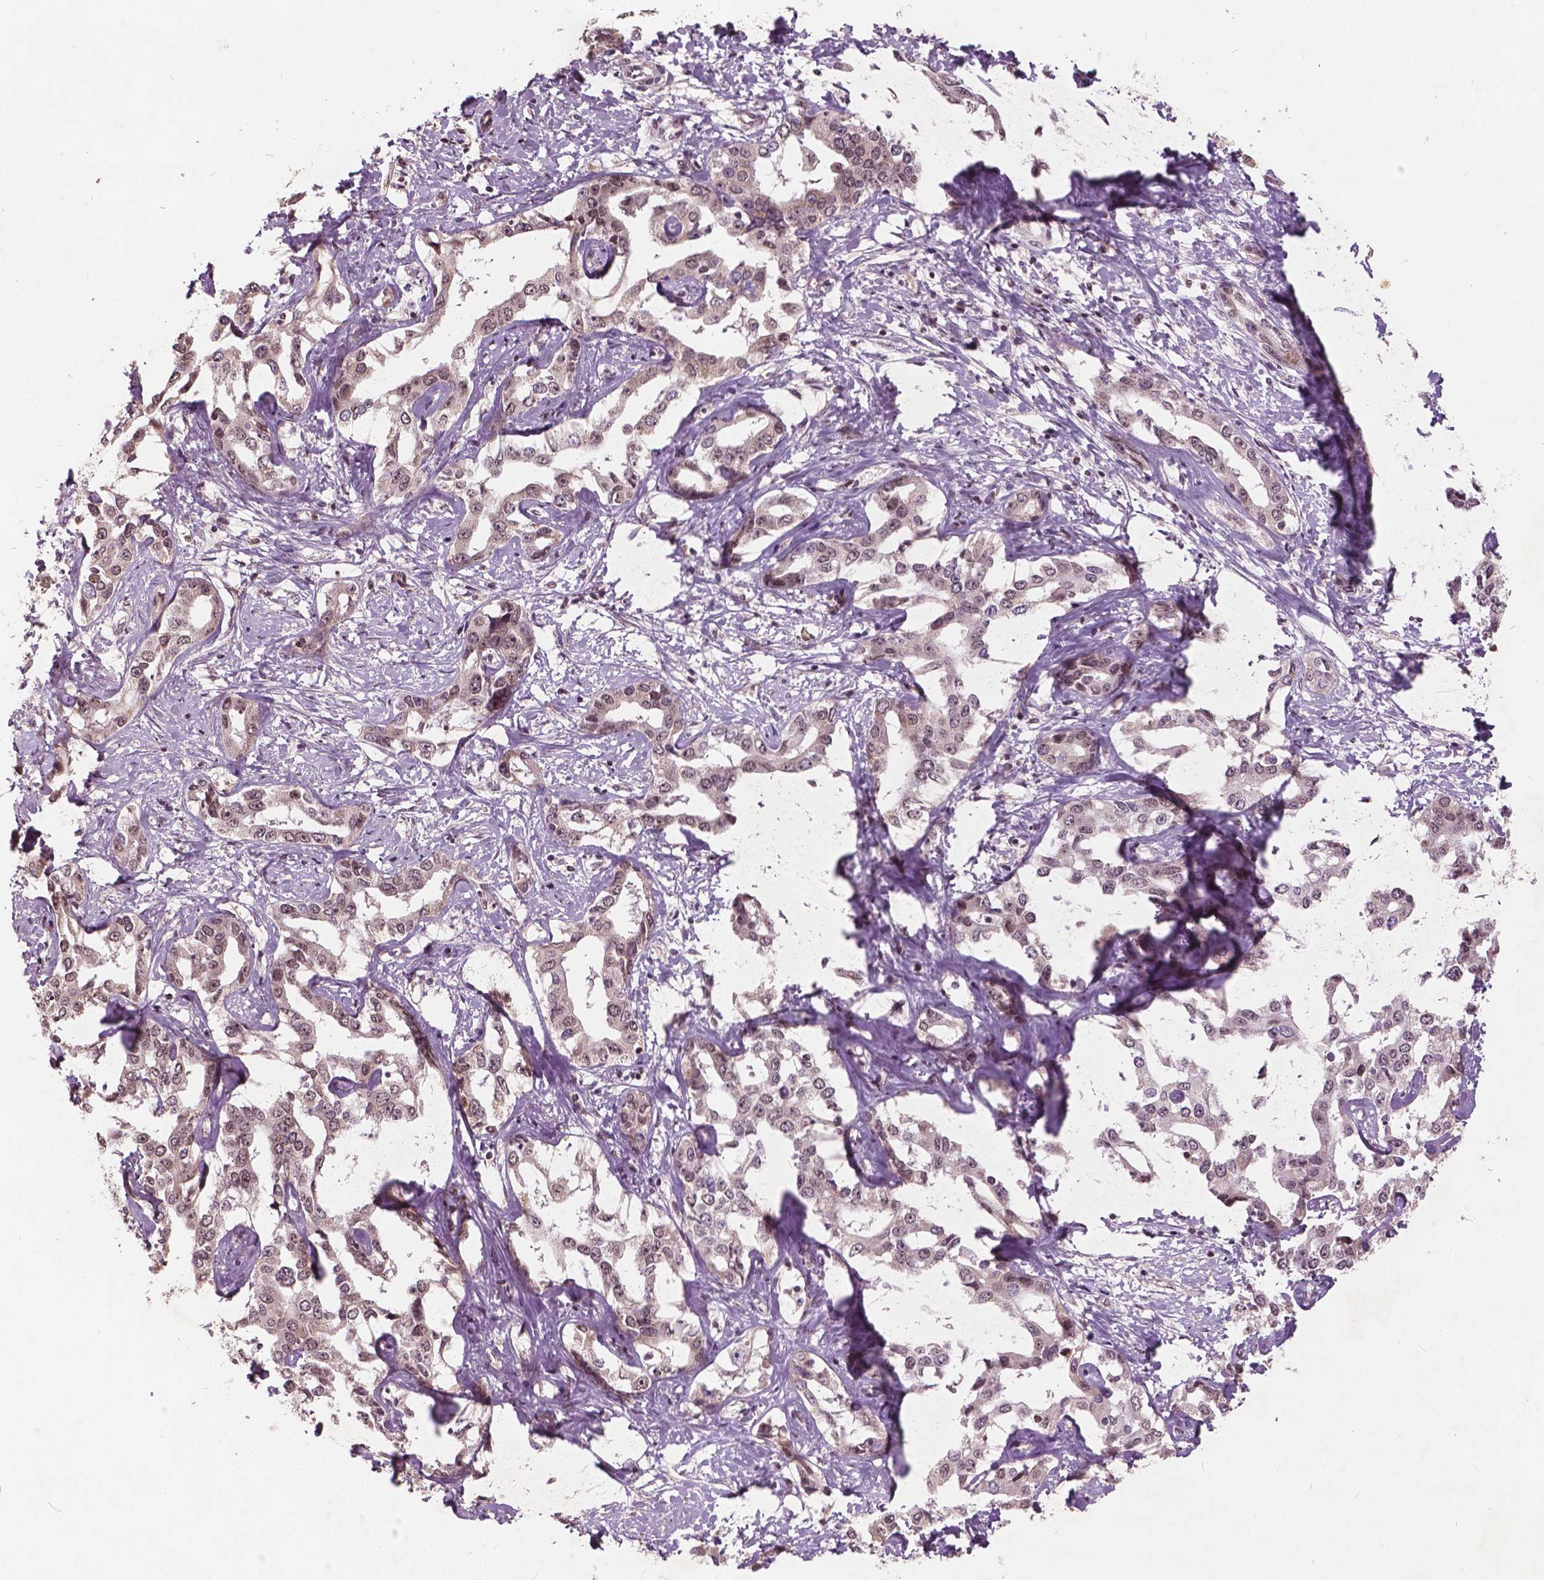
{"staining": {"intensity": "weak", "quantity": ">75%", "location": "nuclear"}, "tissue": "liver cancer", "cell_type": "Tumor cells", "image_type": "cancer", "snomed": [{"axis": "morphology", "description": "Cholangiocarcinoma"}, {"axis": "topography", "description": "Liver"}], "caption": "There is low levels of weak nuclear positivity in tumor cells of liver cholangiocarcinoma, as demonstrated by immunohistochemical staining (brown color).", "gene": "GPS2", "patient": {"sex": "male", "age": 59}}